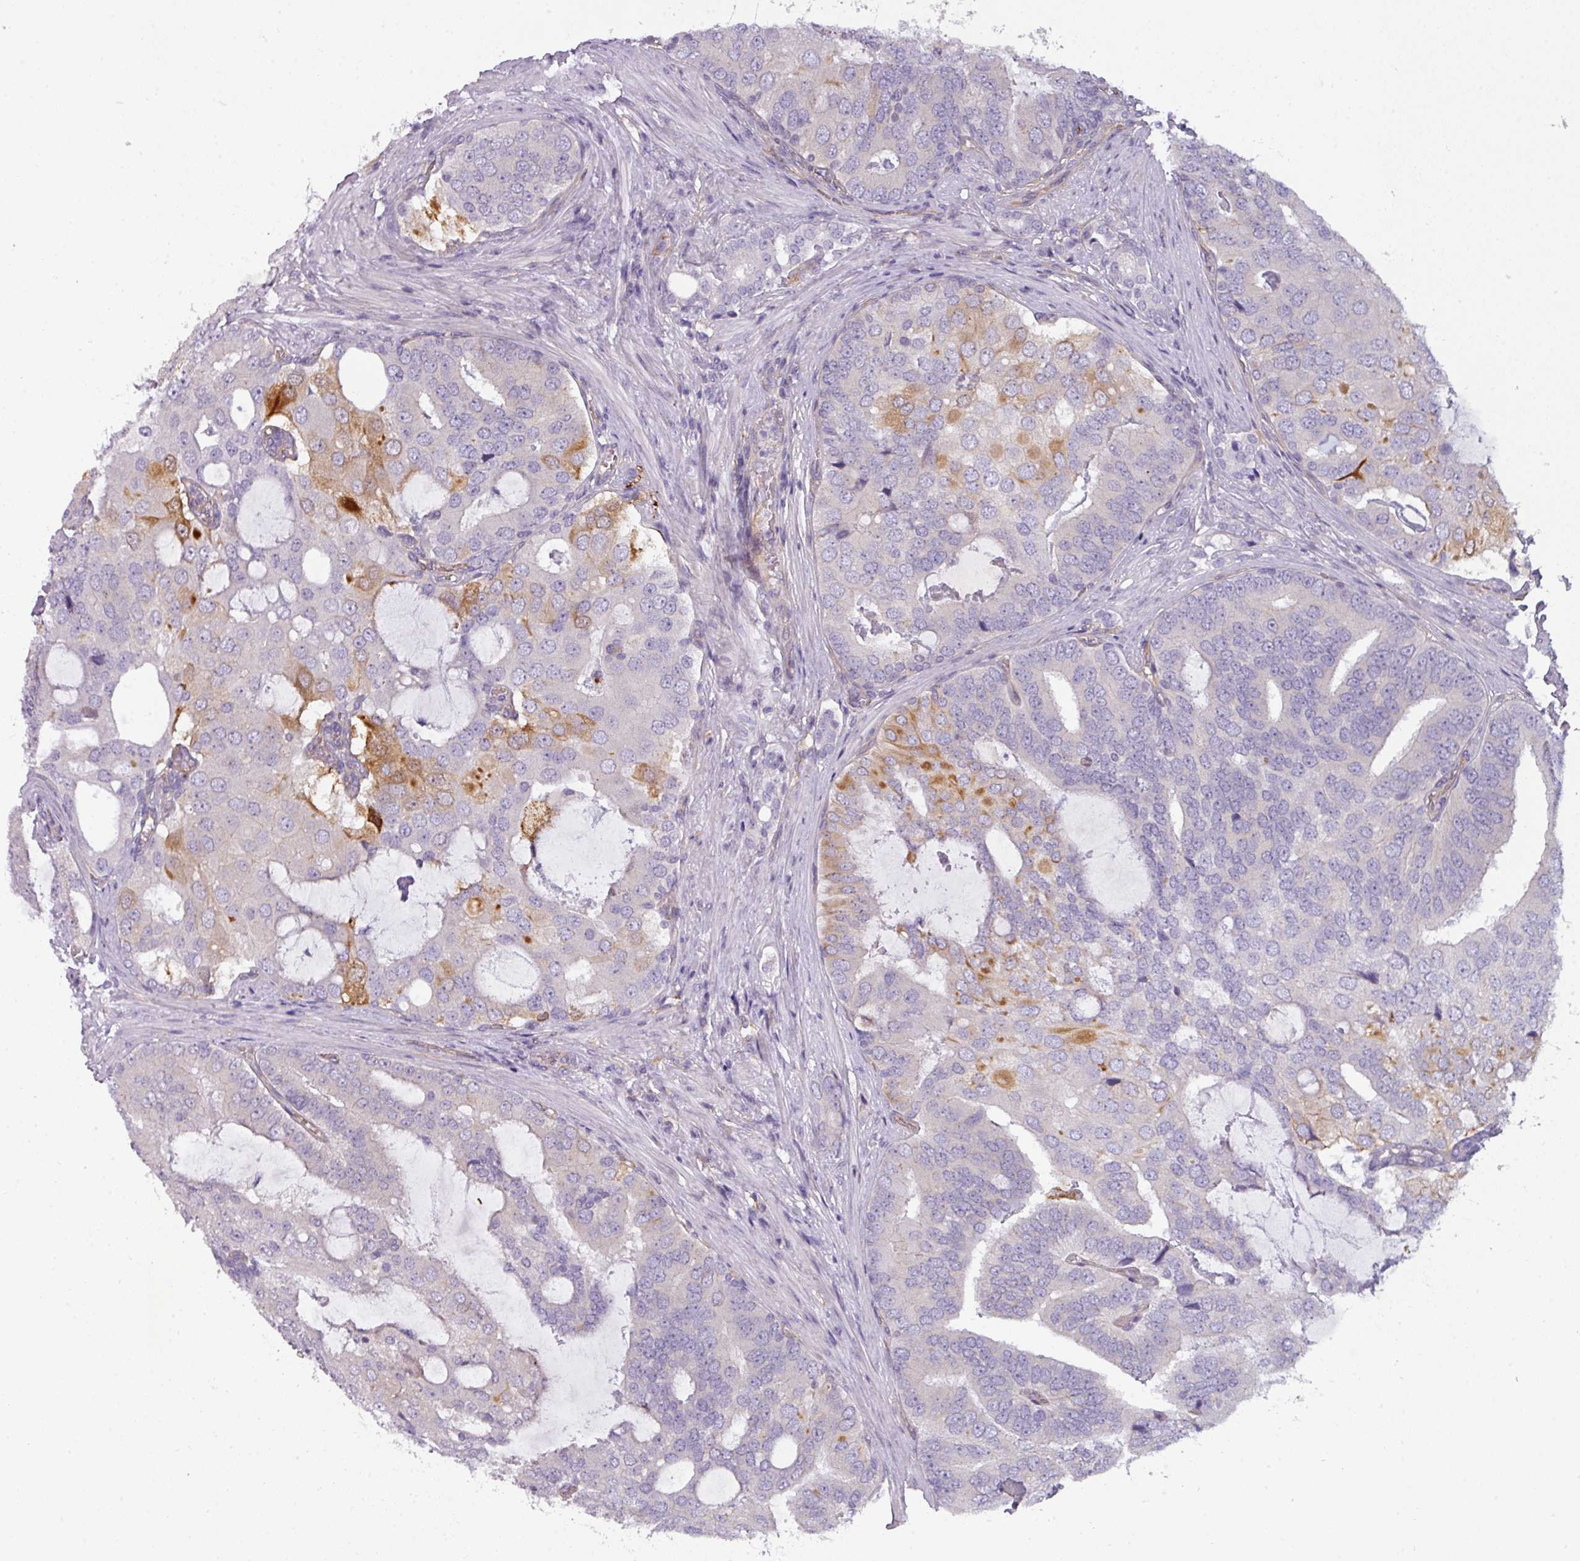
{"staining": {"intensity": "moderate", "quantity": "<25%", "location": "cytoplasmic/membranous"}, "tissue": "prostate cancer", "cell_type": "Tumor cells", "image_type": "cancer", "snomed": [{"axis": "morphology", "description": "Adenocarcinoma, High grade"}, {"axis": "topography", "description": "Prostate"}], "caption": "Tumor cells display low levels of moderate cytoplasmic/membranous positivity in about <25% of cells in human high-grade adenocarcinoma (prostate).", "gene": "BUD23", "patient": {"sex": "male", "age": 55}}